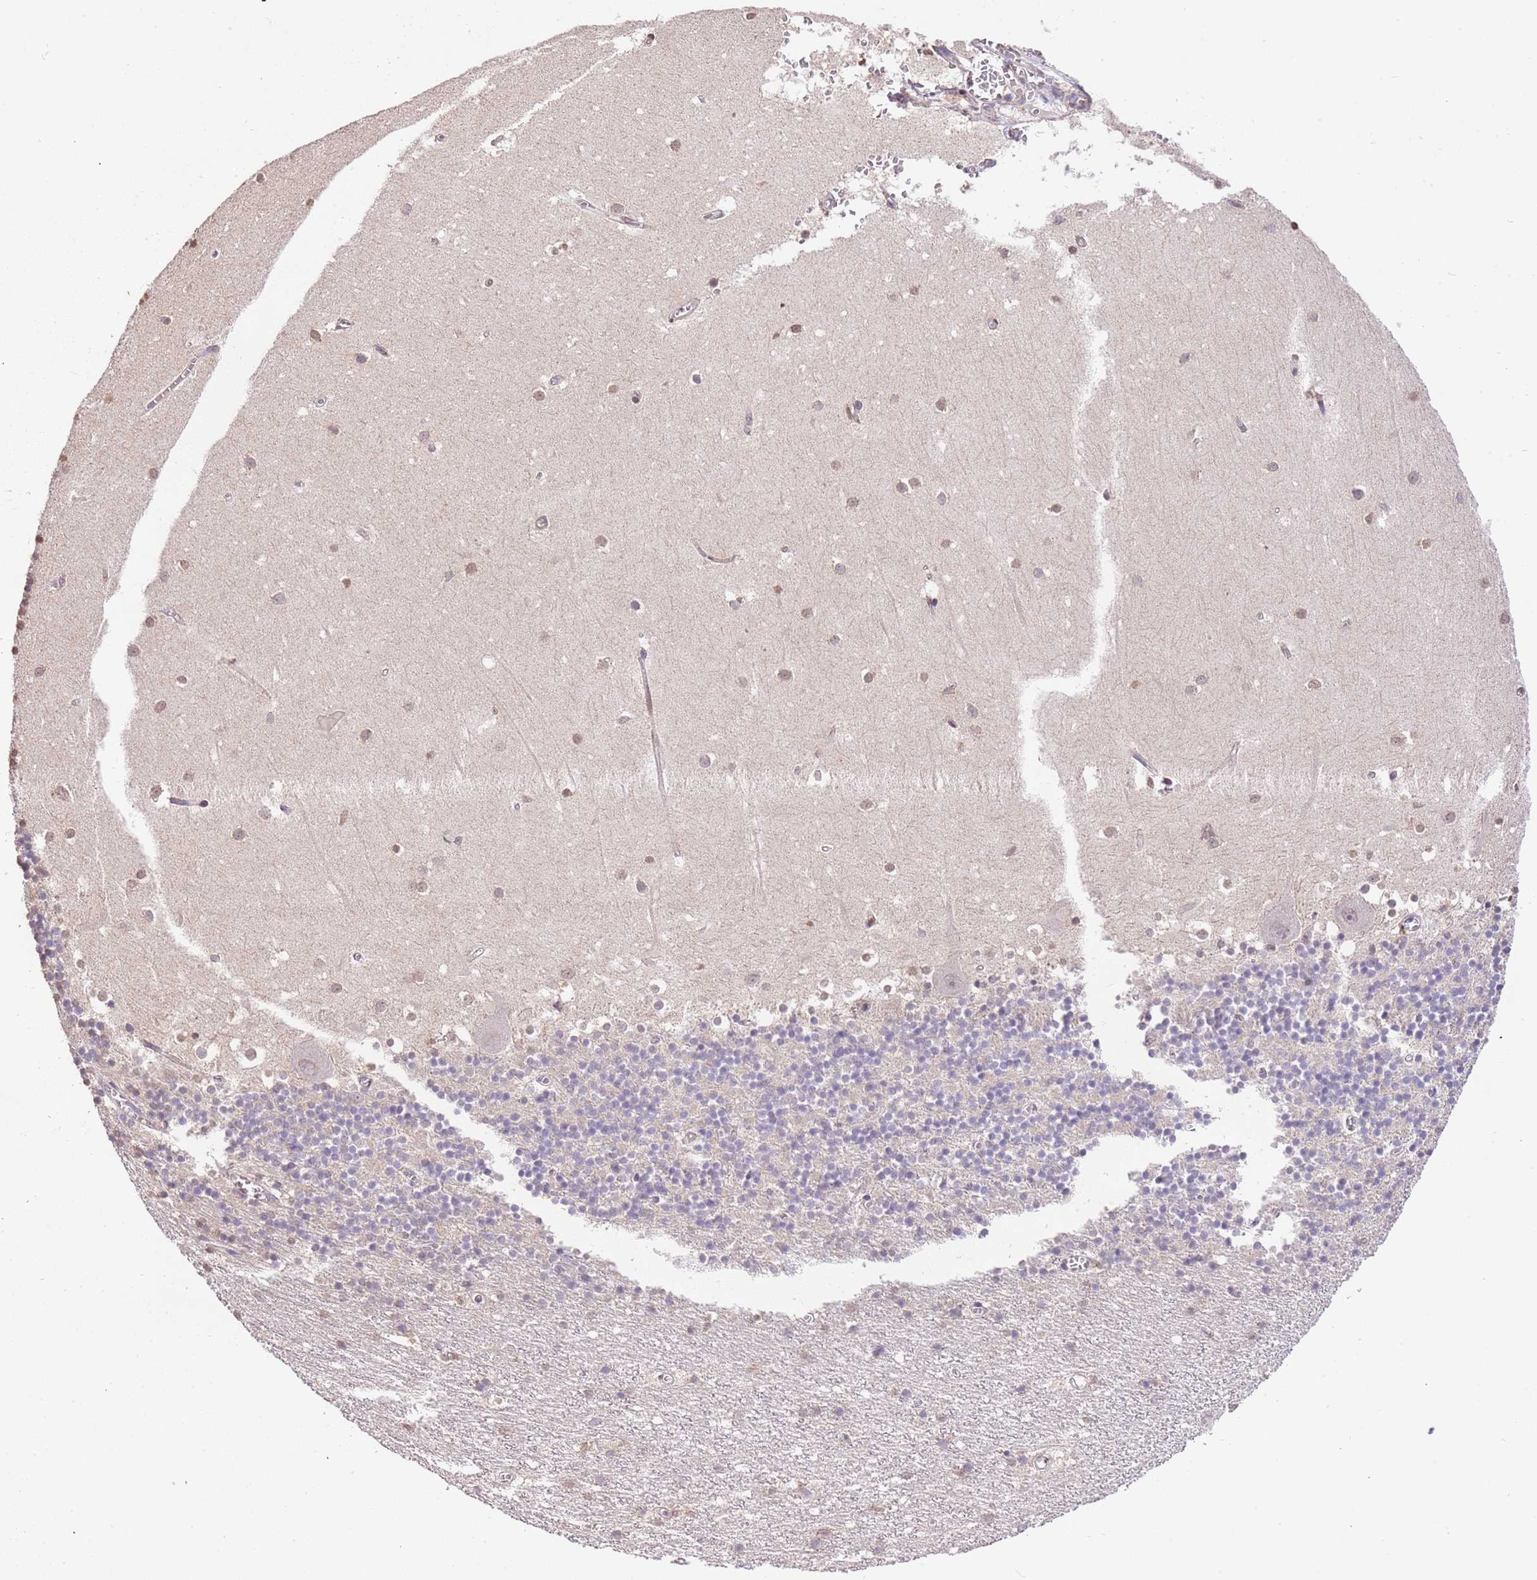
{"staining": {"intensity": "negative", "quantity": "none", "location": "none"}, "tissue": "cerebellum", "cell_type": "Cells in granular layer", "image_type": "normal", "snomed": [{"axis": "morphology", "description": "Normal tissue, NOS"}, {"axis": "topography", "description": "Cerebellum"}], "caption": "DAB immunohistochemical staining of normal cerebellum reveals no significant expression in cells in granular layer.", "gene": "SLC16A4", "patient": {"sex": "male", "age": 54}}